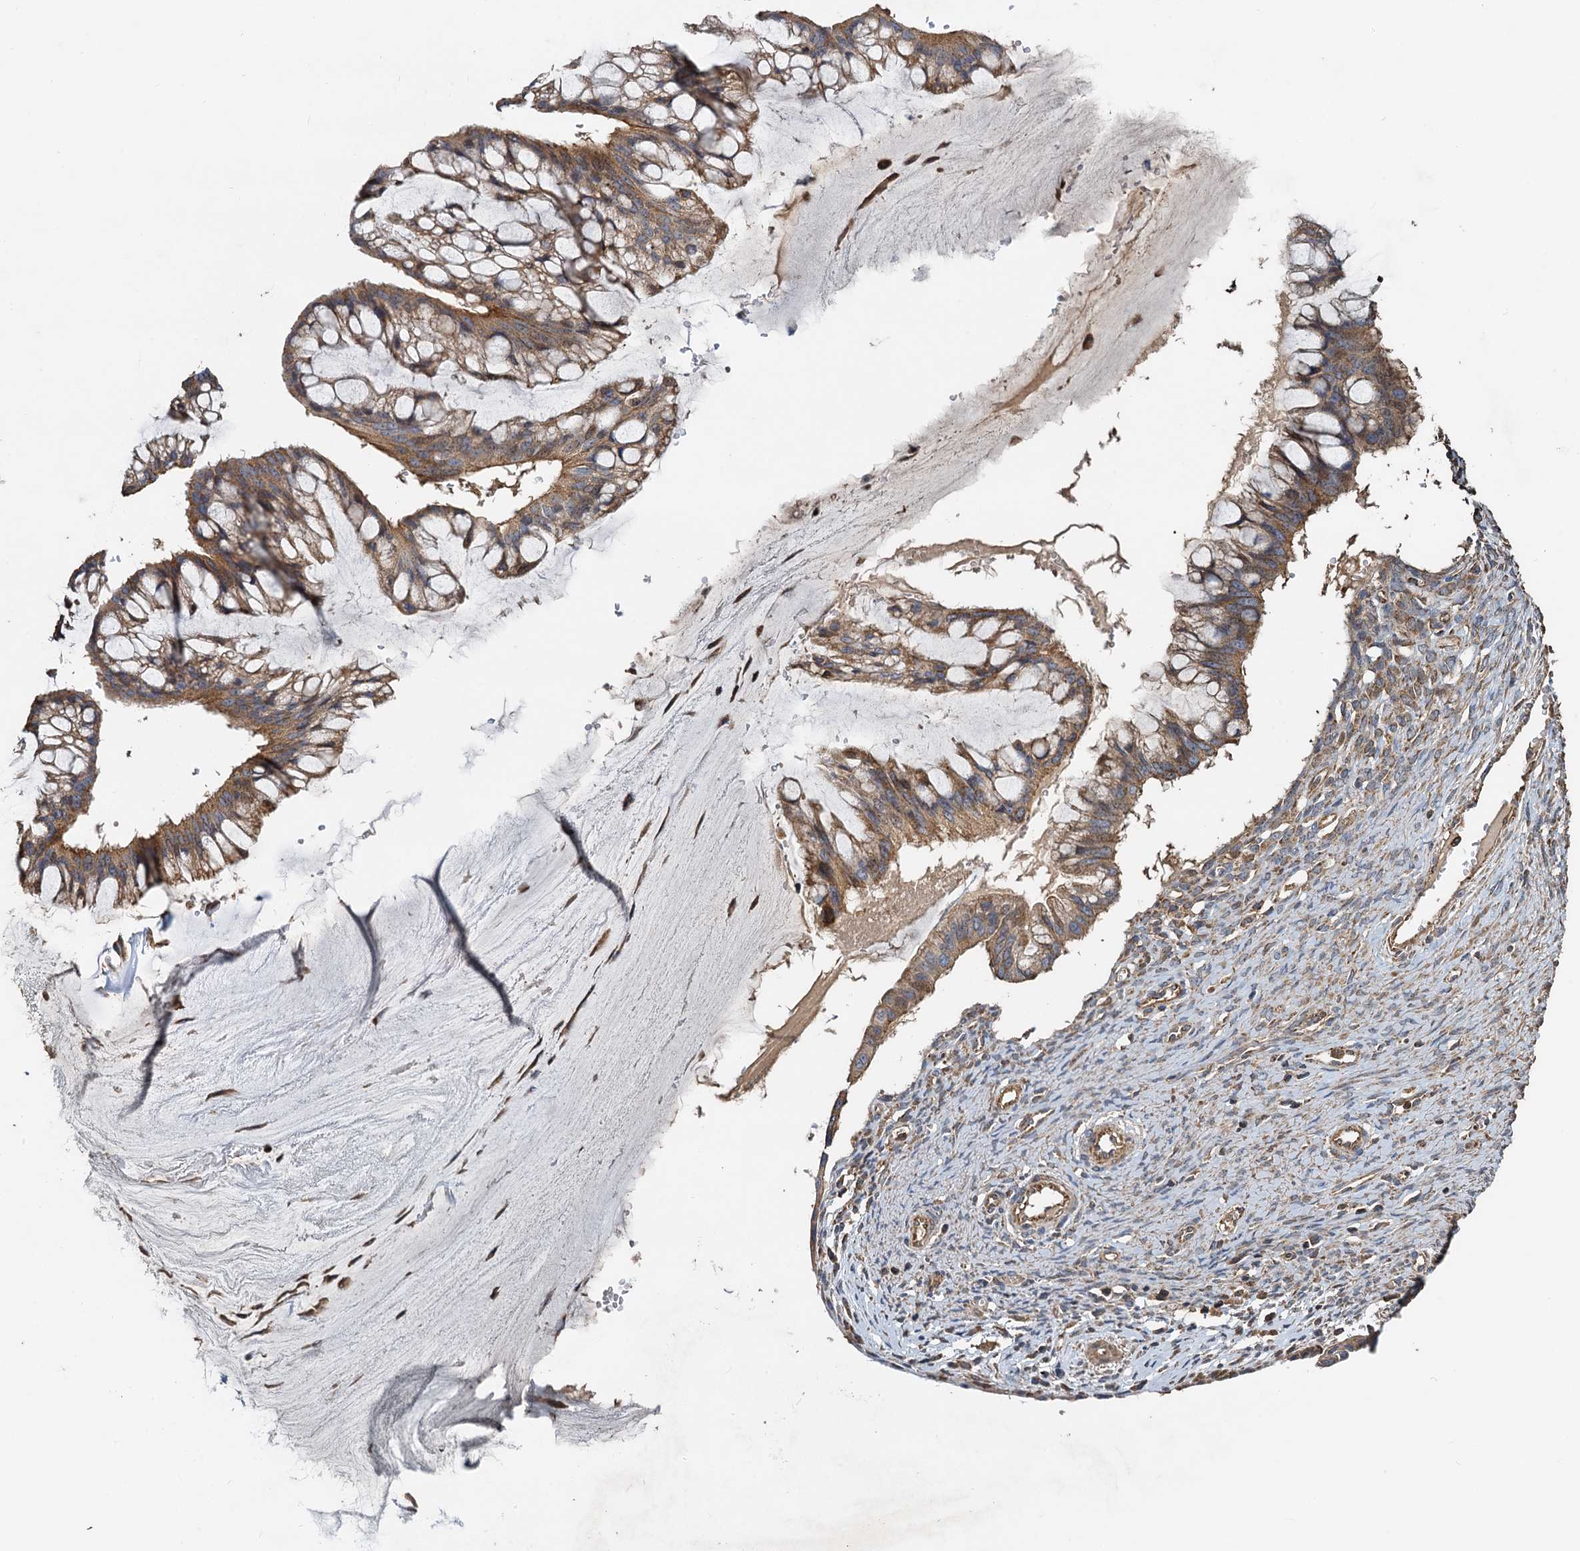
{"staining": {"intensity": "moderate", "quantity": ">75%", "location": "cytoplasmic/membranous"}, "tissue": "ovarian cancer", "cell_type": "Tumor cells", "image_type": "cancer", "snomed": [{"axis": "morphology", "description": "Cystadenocarcinoma, mucinous, NOS"}, {"axis": "topography", "description": "Ovary"}], "caption": "A micrograph of human ovarian mucinous cystadenocarcinoma stained for a protein demonstrates moderate cytoplasmic/membranous brown staining in tumor cells.", "gene": "SDS", "patient": {"sex": "female", "age": 73}}